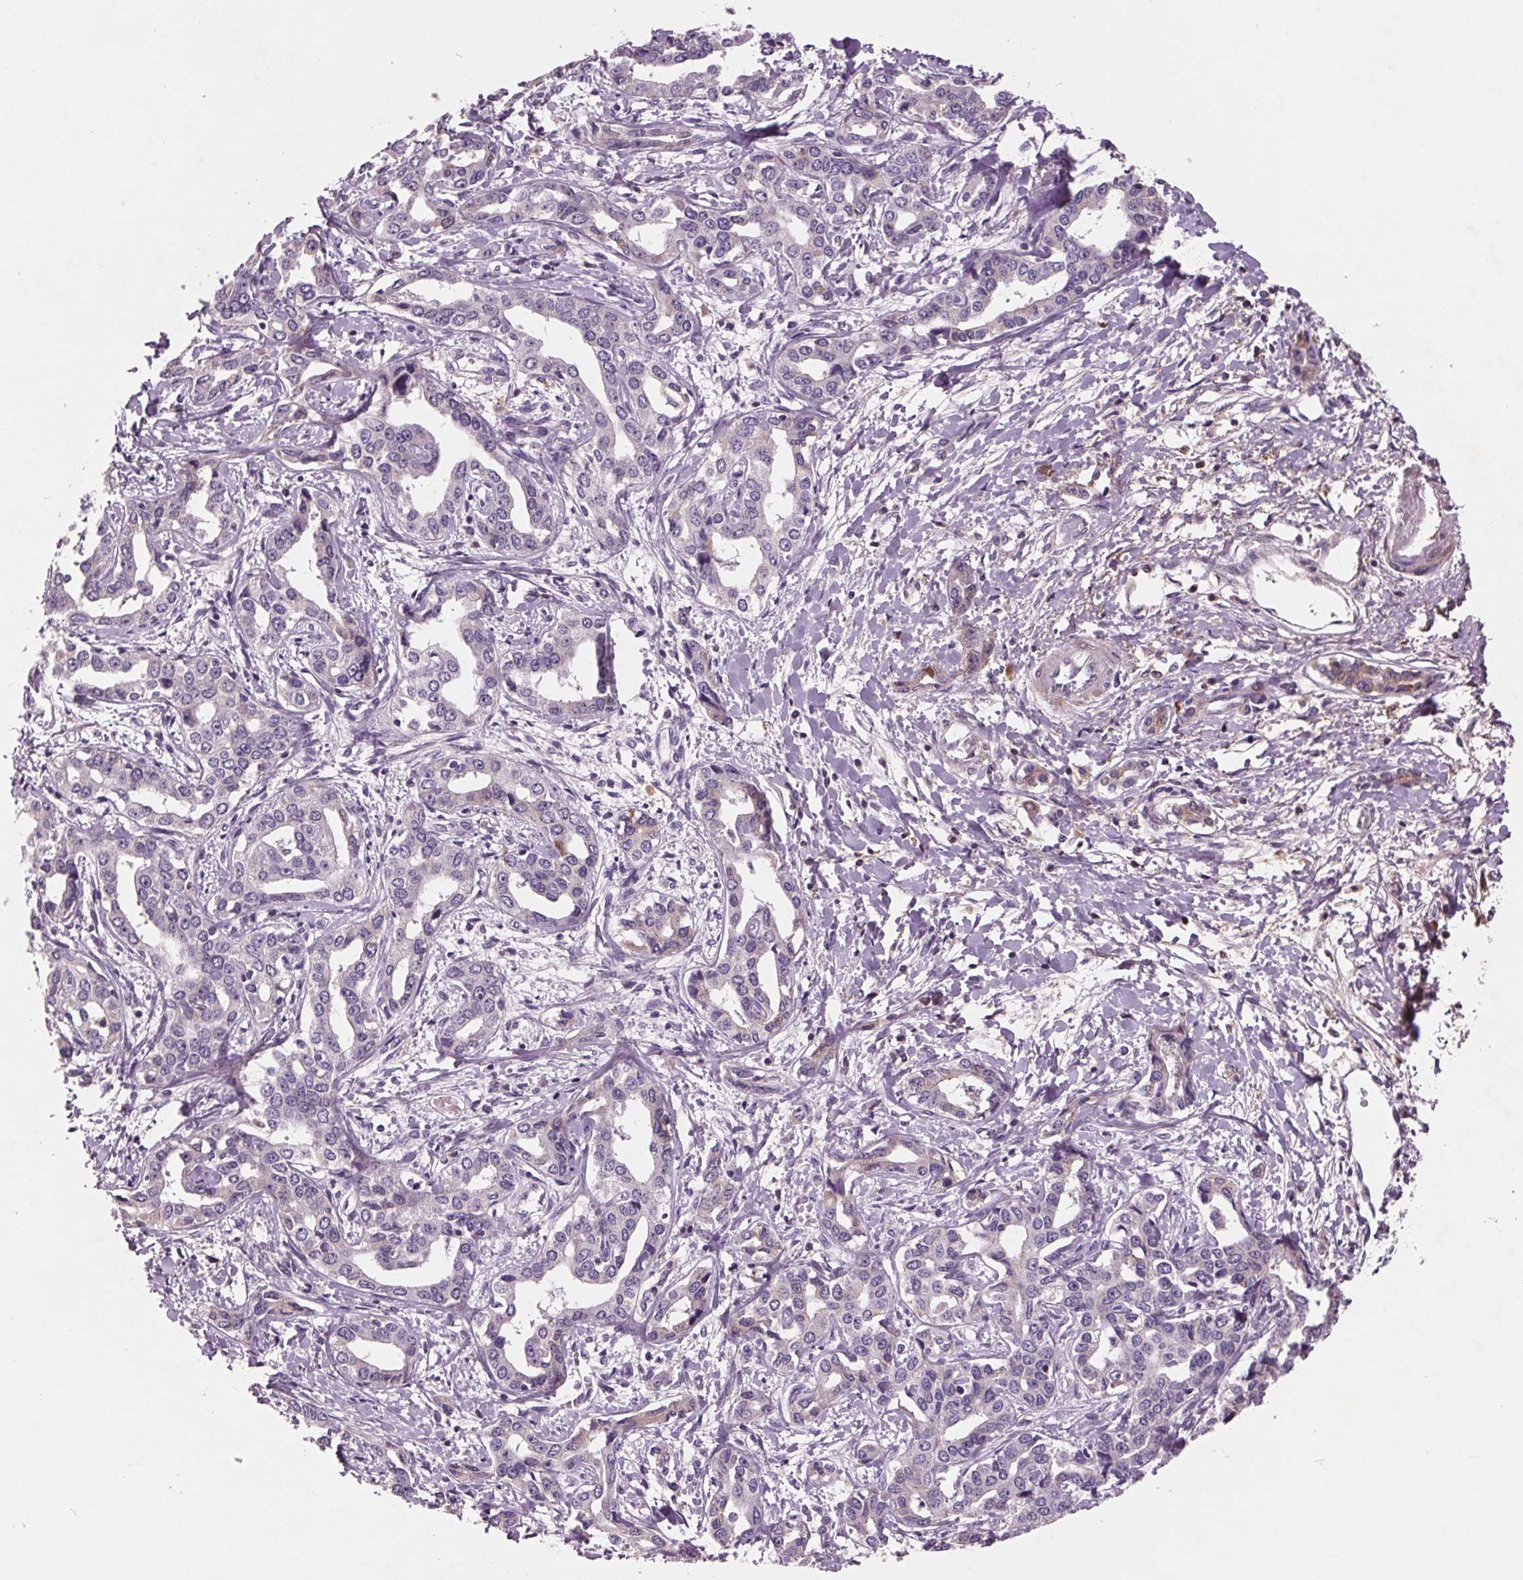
{"staining": {"intensity": "negative", "quantity": "none", "location": "none"}, "tissue": "liver cancer", "cell_type": "Tumor cells", "image_type": "cancer", "snomed": [{"axis": "morphology", "description": "Cholangiocarcinoma"}, {"axis": "topography", "description": "Liver"}], "caption": "Cholangiocarcinoma (liver) stained for a protein using immunohistochemistry reveals no expression tumor cells.", "gene": "C6", "patient": {"sex": "male", "age": 59}}